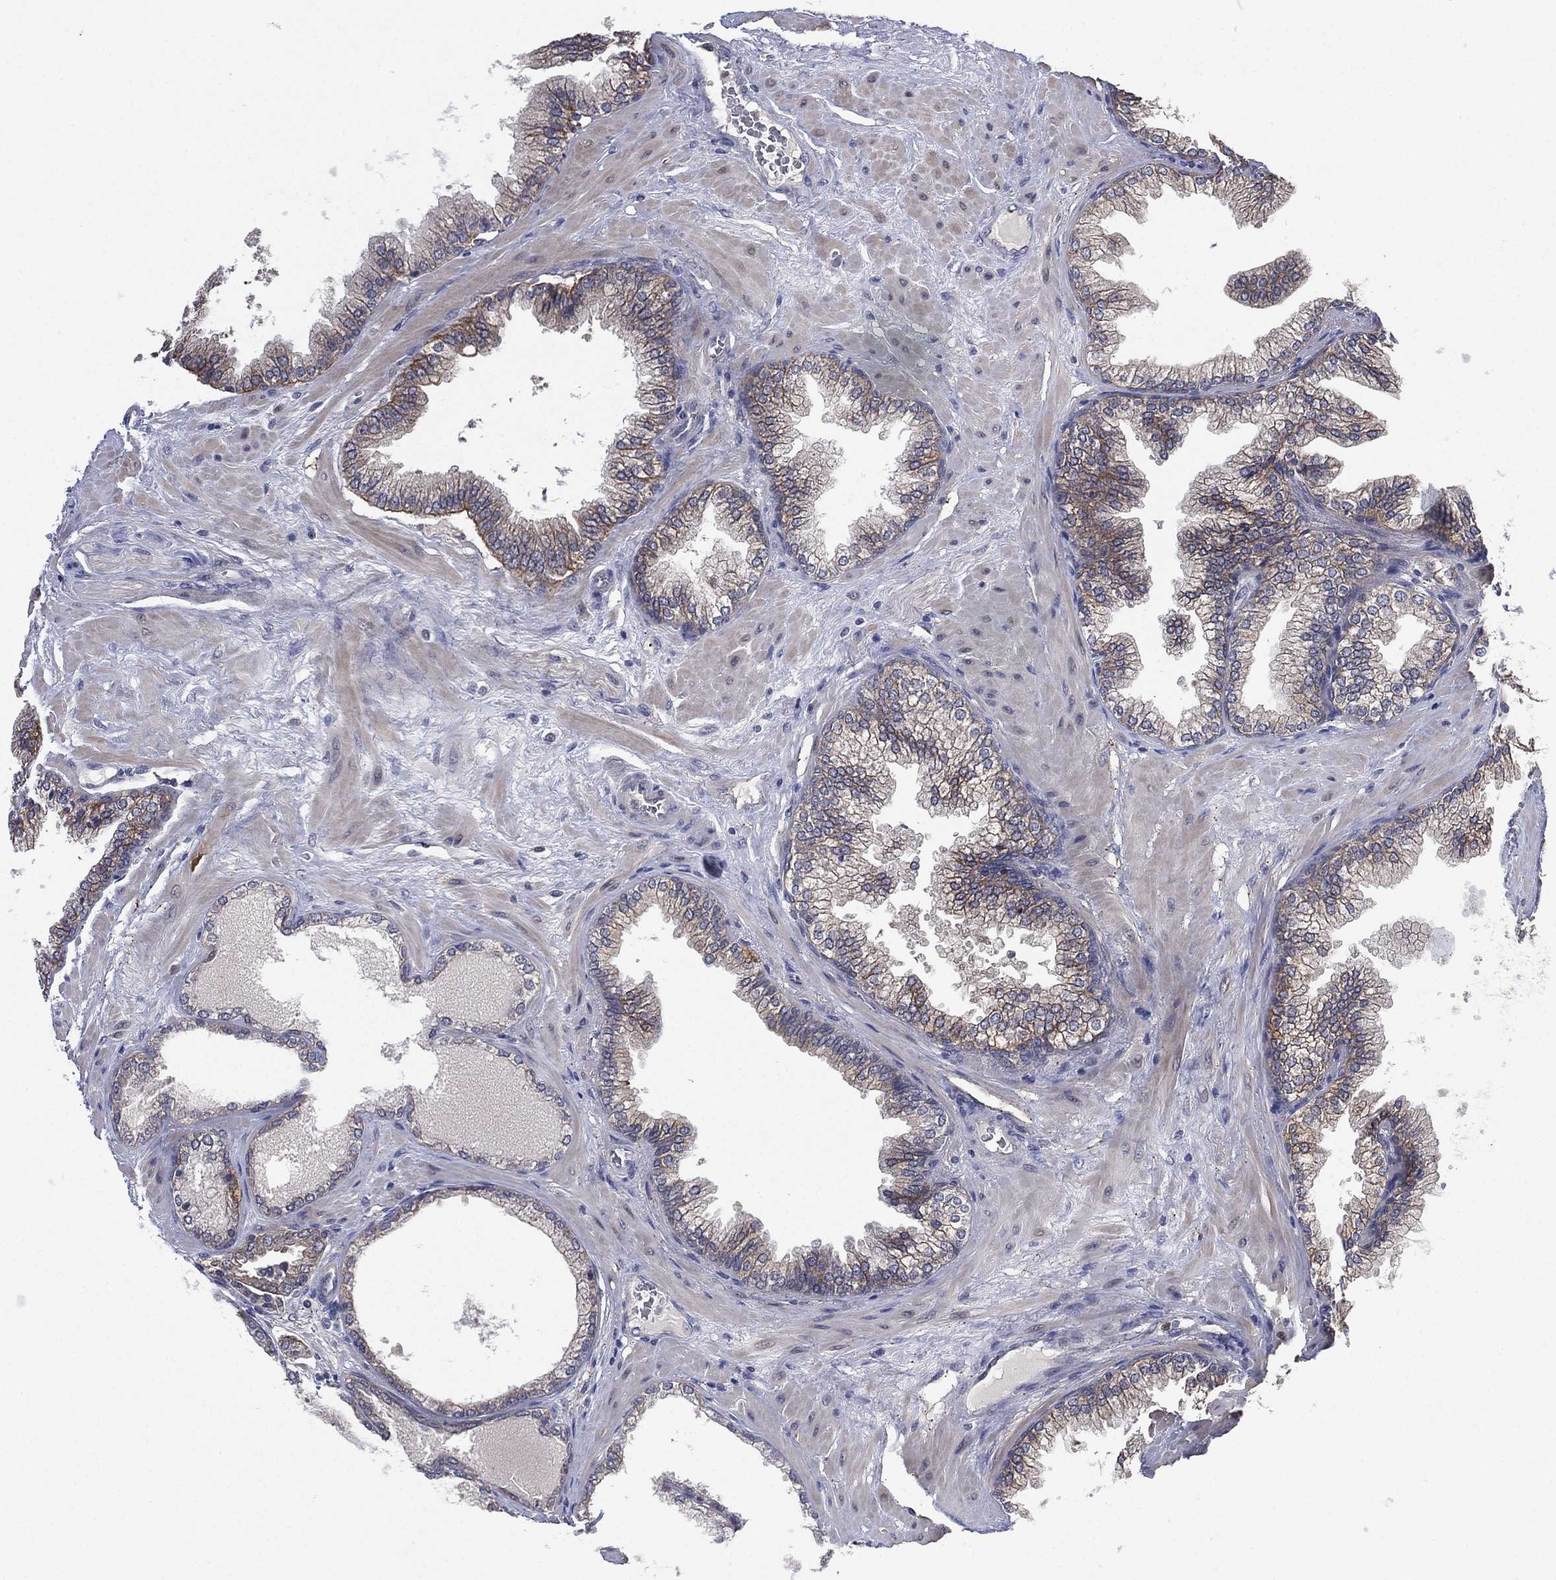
{"staining": {"intensity": "weak", "quantity": "<25%", "location": "cytoplasmic/membranous"}, "tissue": "prostate cancer", "cell_type": "Tumor cells", "image_type": "cancer", "snomed": [{"axis": "morphology", "description": "Adenocarcinoma, Low grade"}, {"axis": "topography", "description": "Prostate"}], "caption": "Immunohistochemistry (IHC) histopathology image of neoplastic tissue: prostate adenocarcinoma (low-grade) stained with DAB (3,3'-diaminobenzidine) exhibits no significant protein expression in tumor cells.", "gene": "MPP7", "patient": {"sex": "male", "age": 72}}